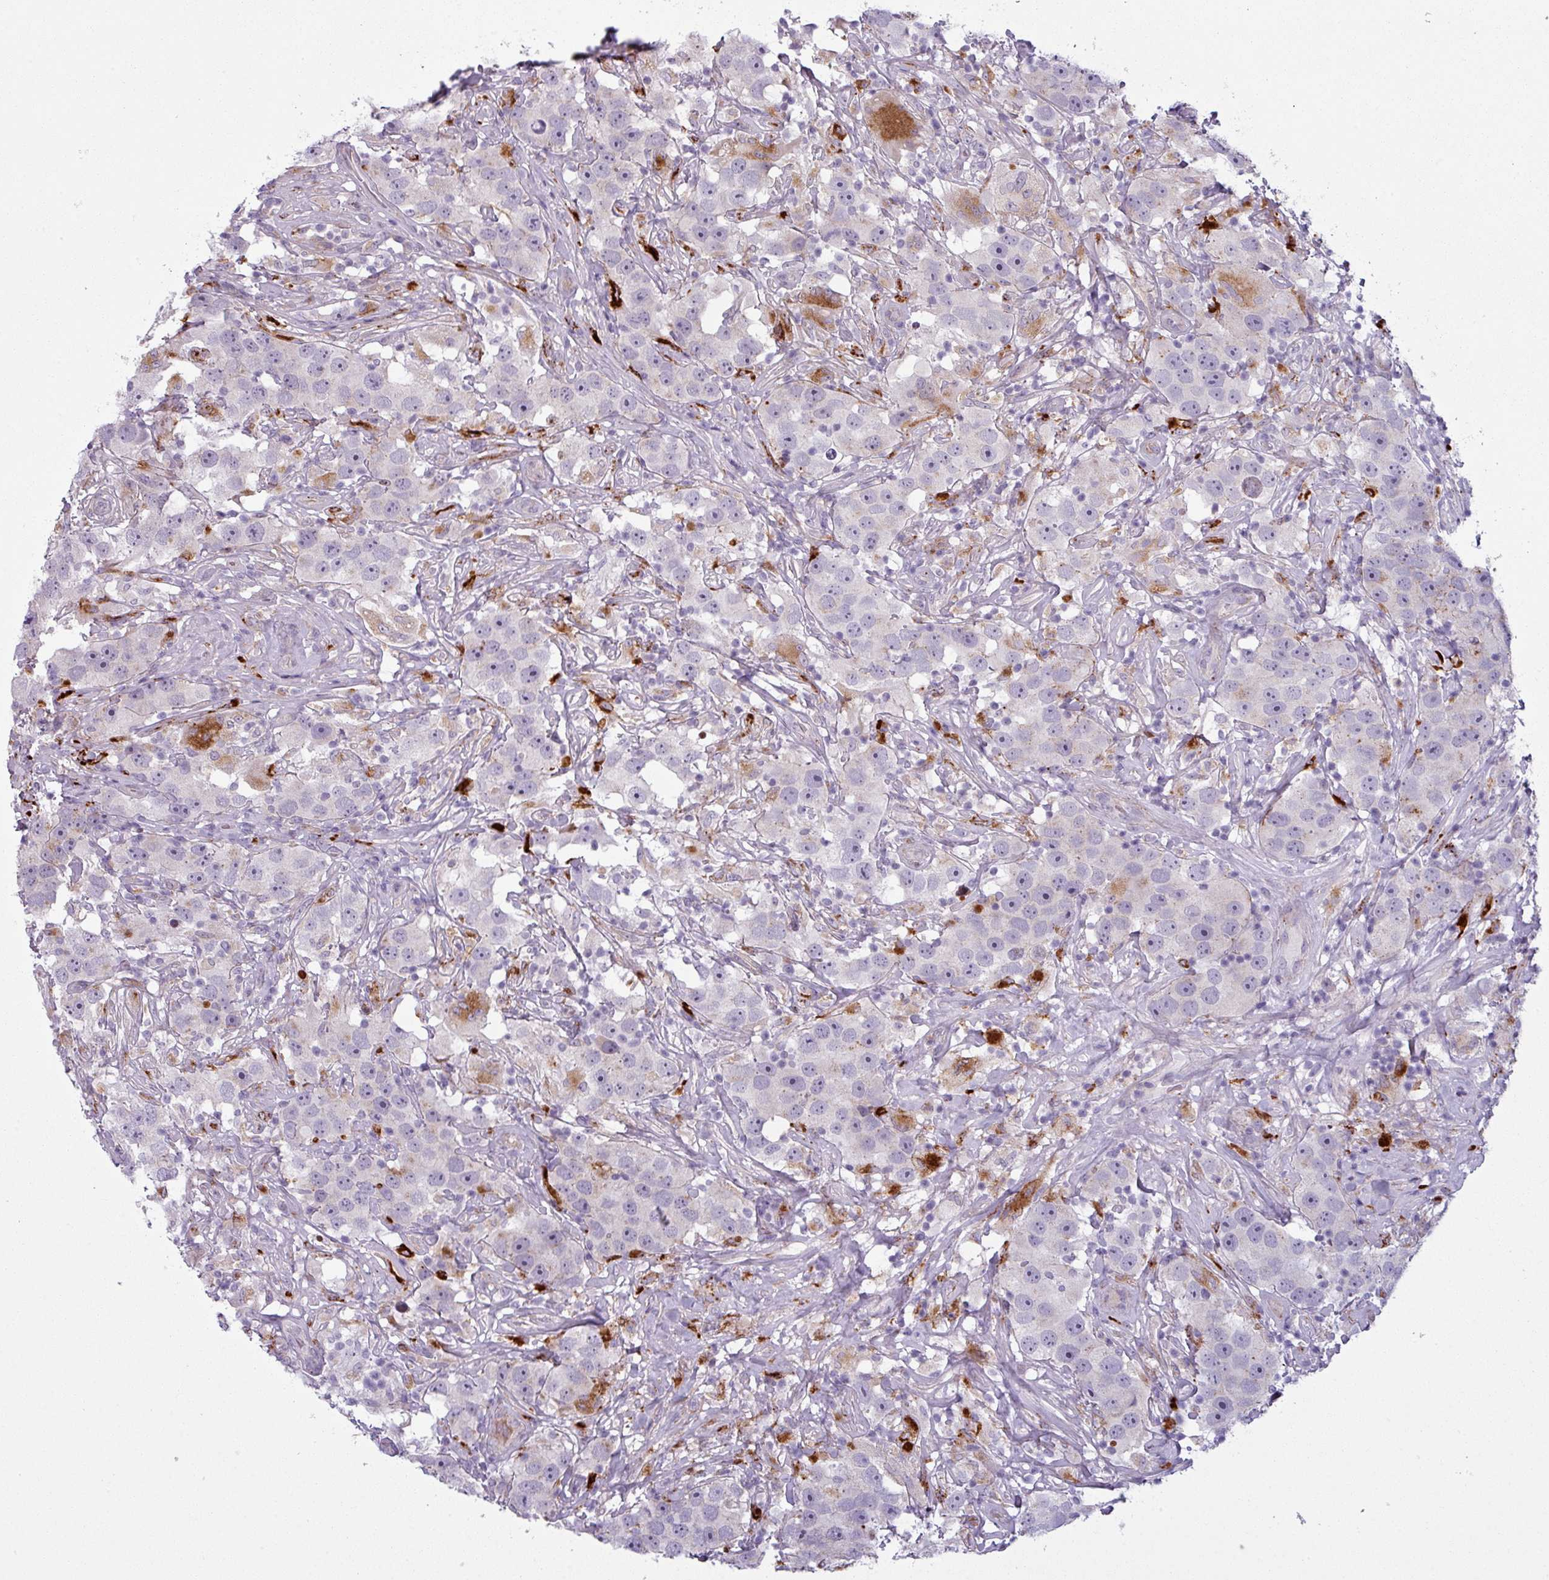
{"staining": {"intensity": "weak", "quantity": "<25%", "location": "cytoplasmic/membranous"}, "tissue": "testis cancer", "cell_type": "Tumor cells", "image_type": "cancer", "snomed": [{"axis": "morphology", "description": "Seminoma, NOS"}, {"axis": "topography", "description": "Testis"}], "caption": "DAB immunohistochemical staining of human testis cancer (seminoma) exhibits no significant positivity in tumor cells.", "gene": "MAP7D2", "patient": {"sex": "male", "age": 49}}